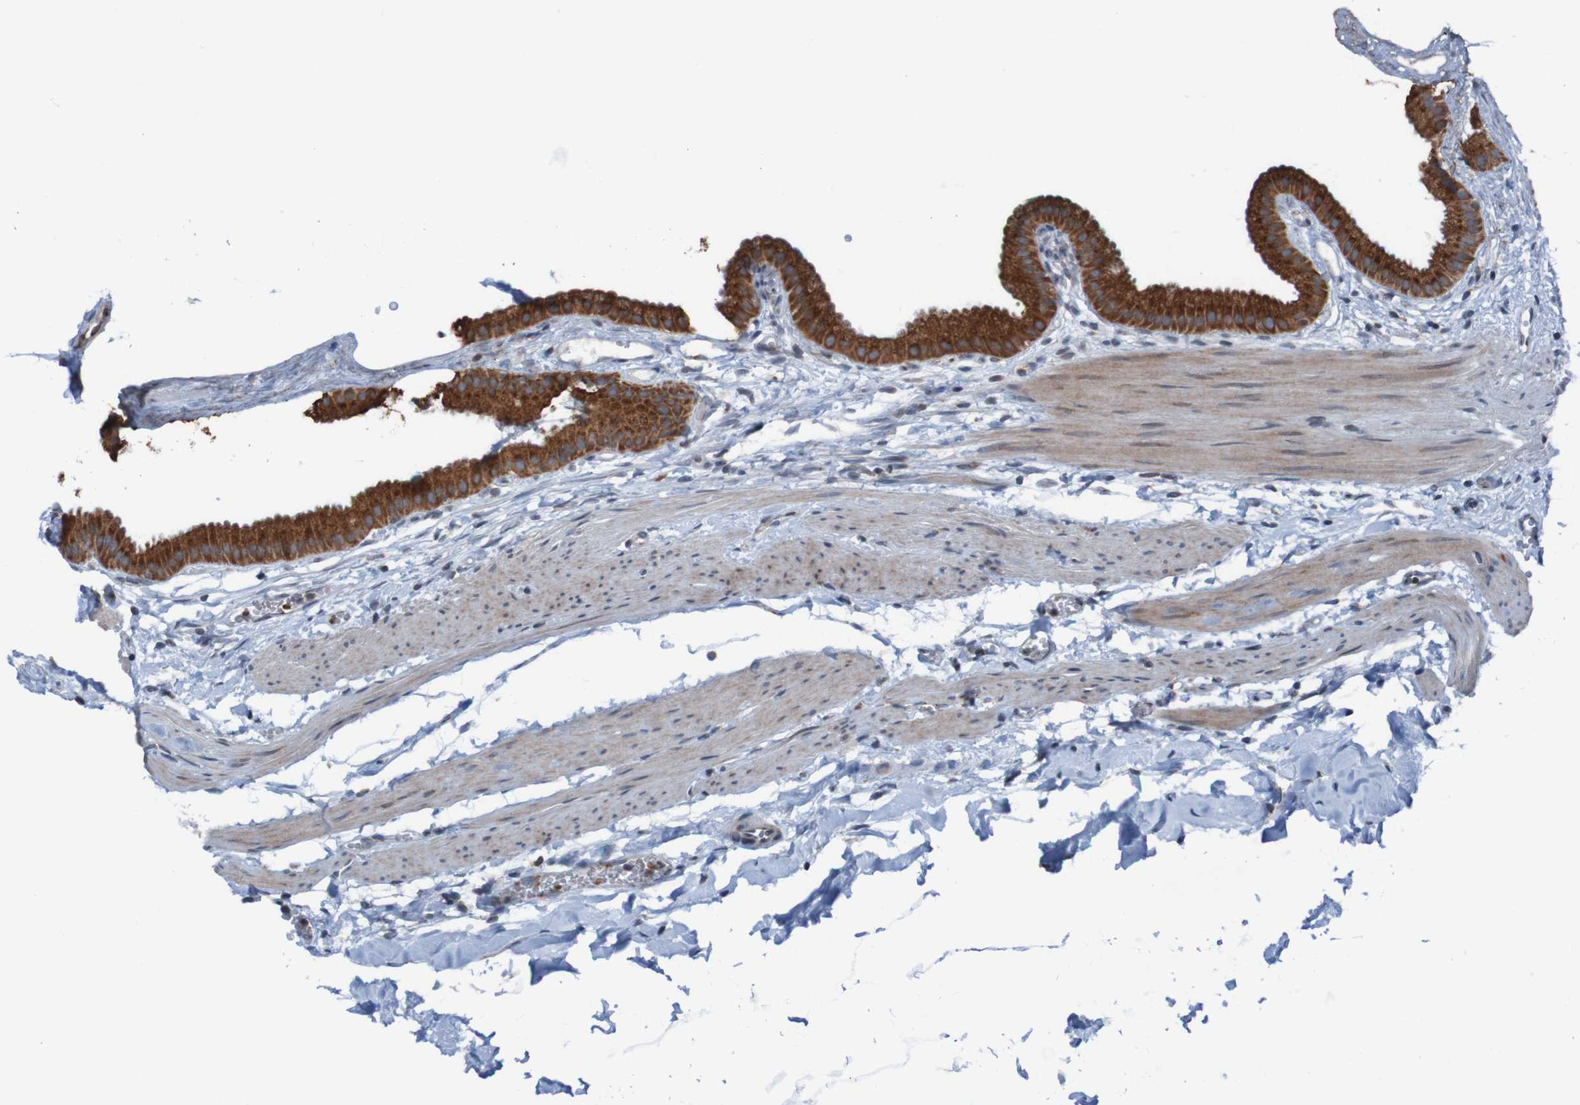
{"staining": {"intensity": "strong", "quantity": ">75%", "location": "cytoplasmic/membranous"}, "tissue": "gallbladder", "cell_type": "Glandular cells", "image_type": "normal", "snomed": [{"axis": "morphology", "description": "Normal tissue, NOS"}, {"axis": "topography", "description": "Gallbladder"}], "caption": "Protein expression analysis of normal gallbladder reveals strong cytoplasmic/membranous positivity in approximately >75% of glandular cells. Using DAB (3,3'-diaminobenzidine) (brown) and hematoxylin (blue) stains, captured at high magnification using brightfield microscopy.", "gene": "UNG", "patient": {"sex": "female", "age": 64}}